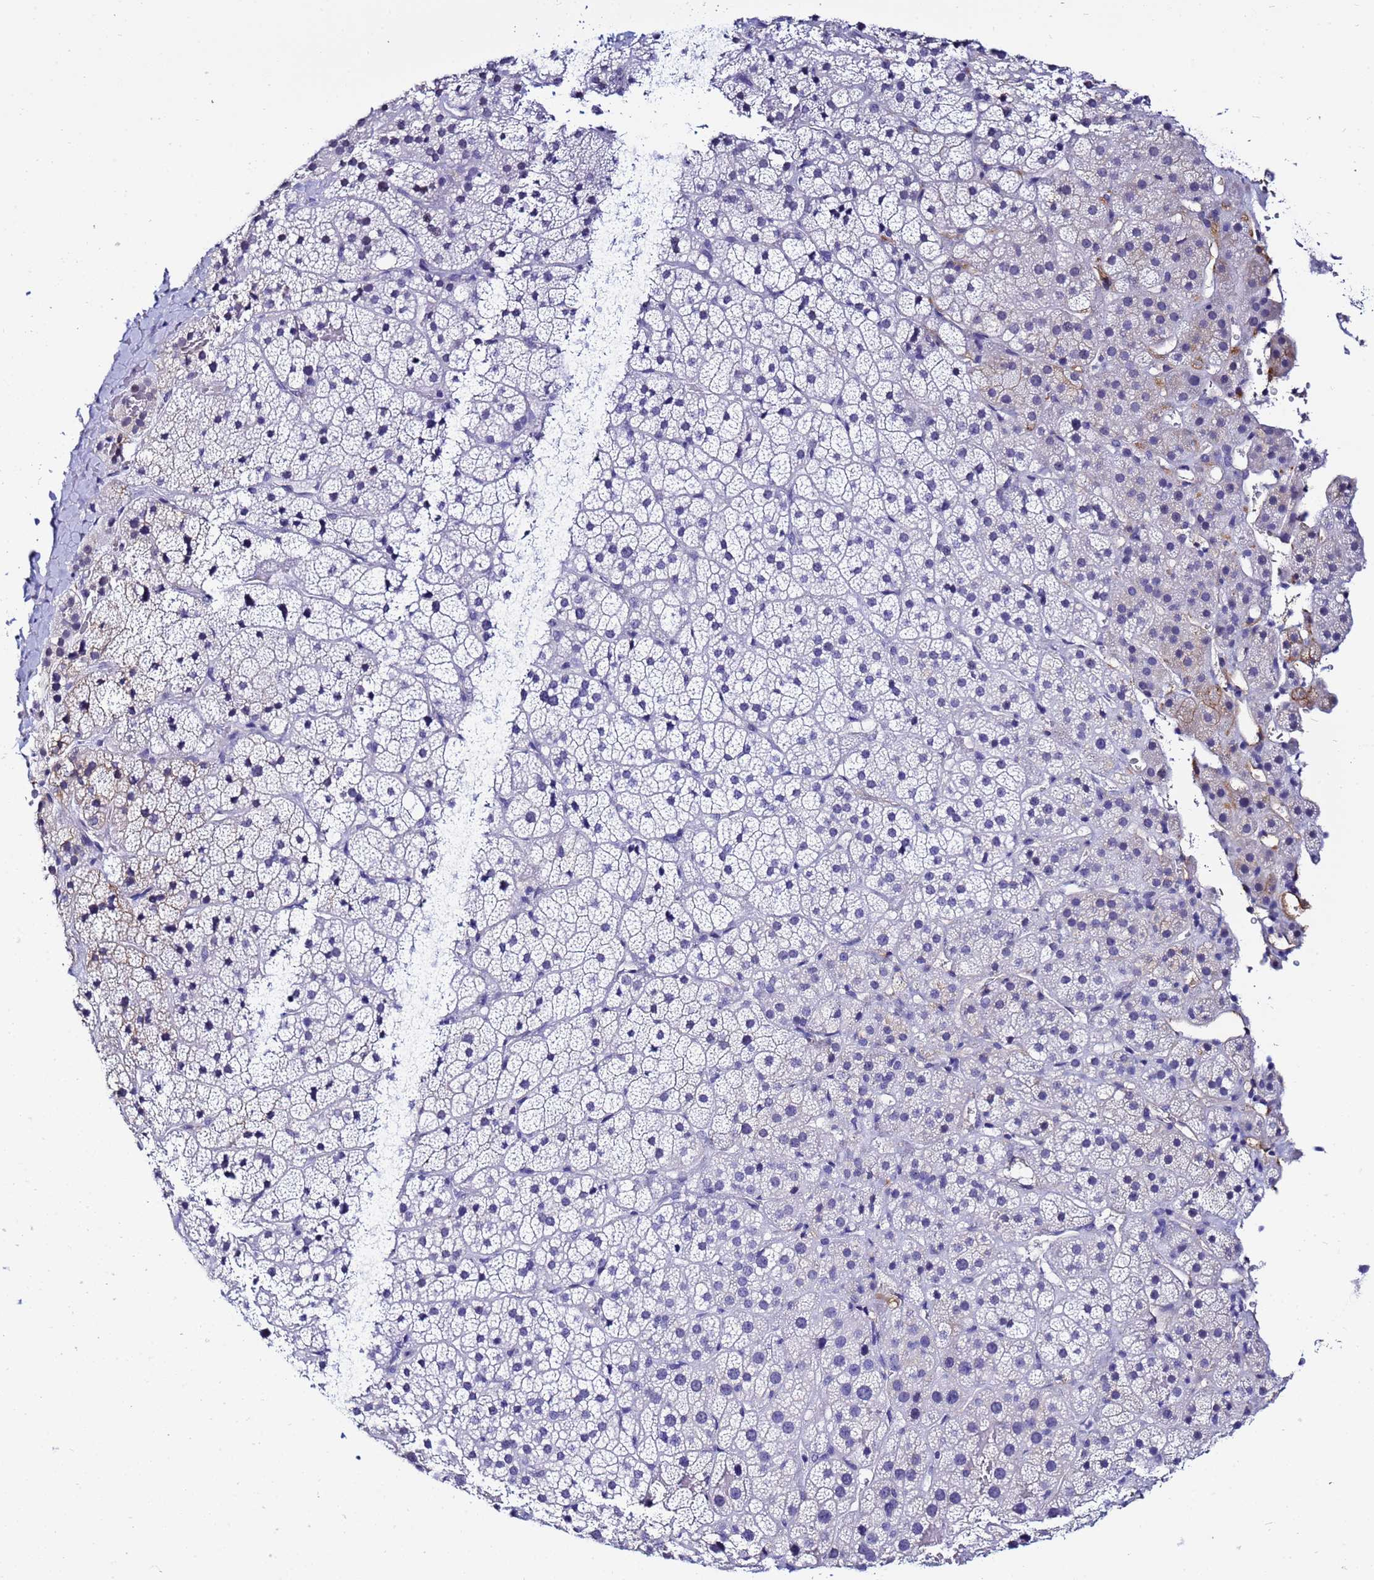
{"staining": {"intensity": "negative", "quantity": "none", "location": "none"}, "tissue": "adrenal gland", "cell_type": "Glandular cells", "image_type": "normal", "snomed": [{"axis": "morphology", "description": "Normal tissue, NOS"}, {"axis": "topography", "description": "Adrenal gland"}], "caption": "IHC photomicrograph of unremarkable adrenal gland: human adrenal gland stained with DAB (3,3'-diaminobenzidine) exhibits no significant protein positivity in glandular cells.", "gene": "DEFB104A", "patient": {"sex": "female", "age": 70}}